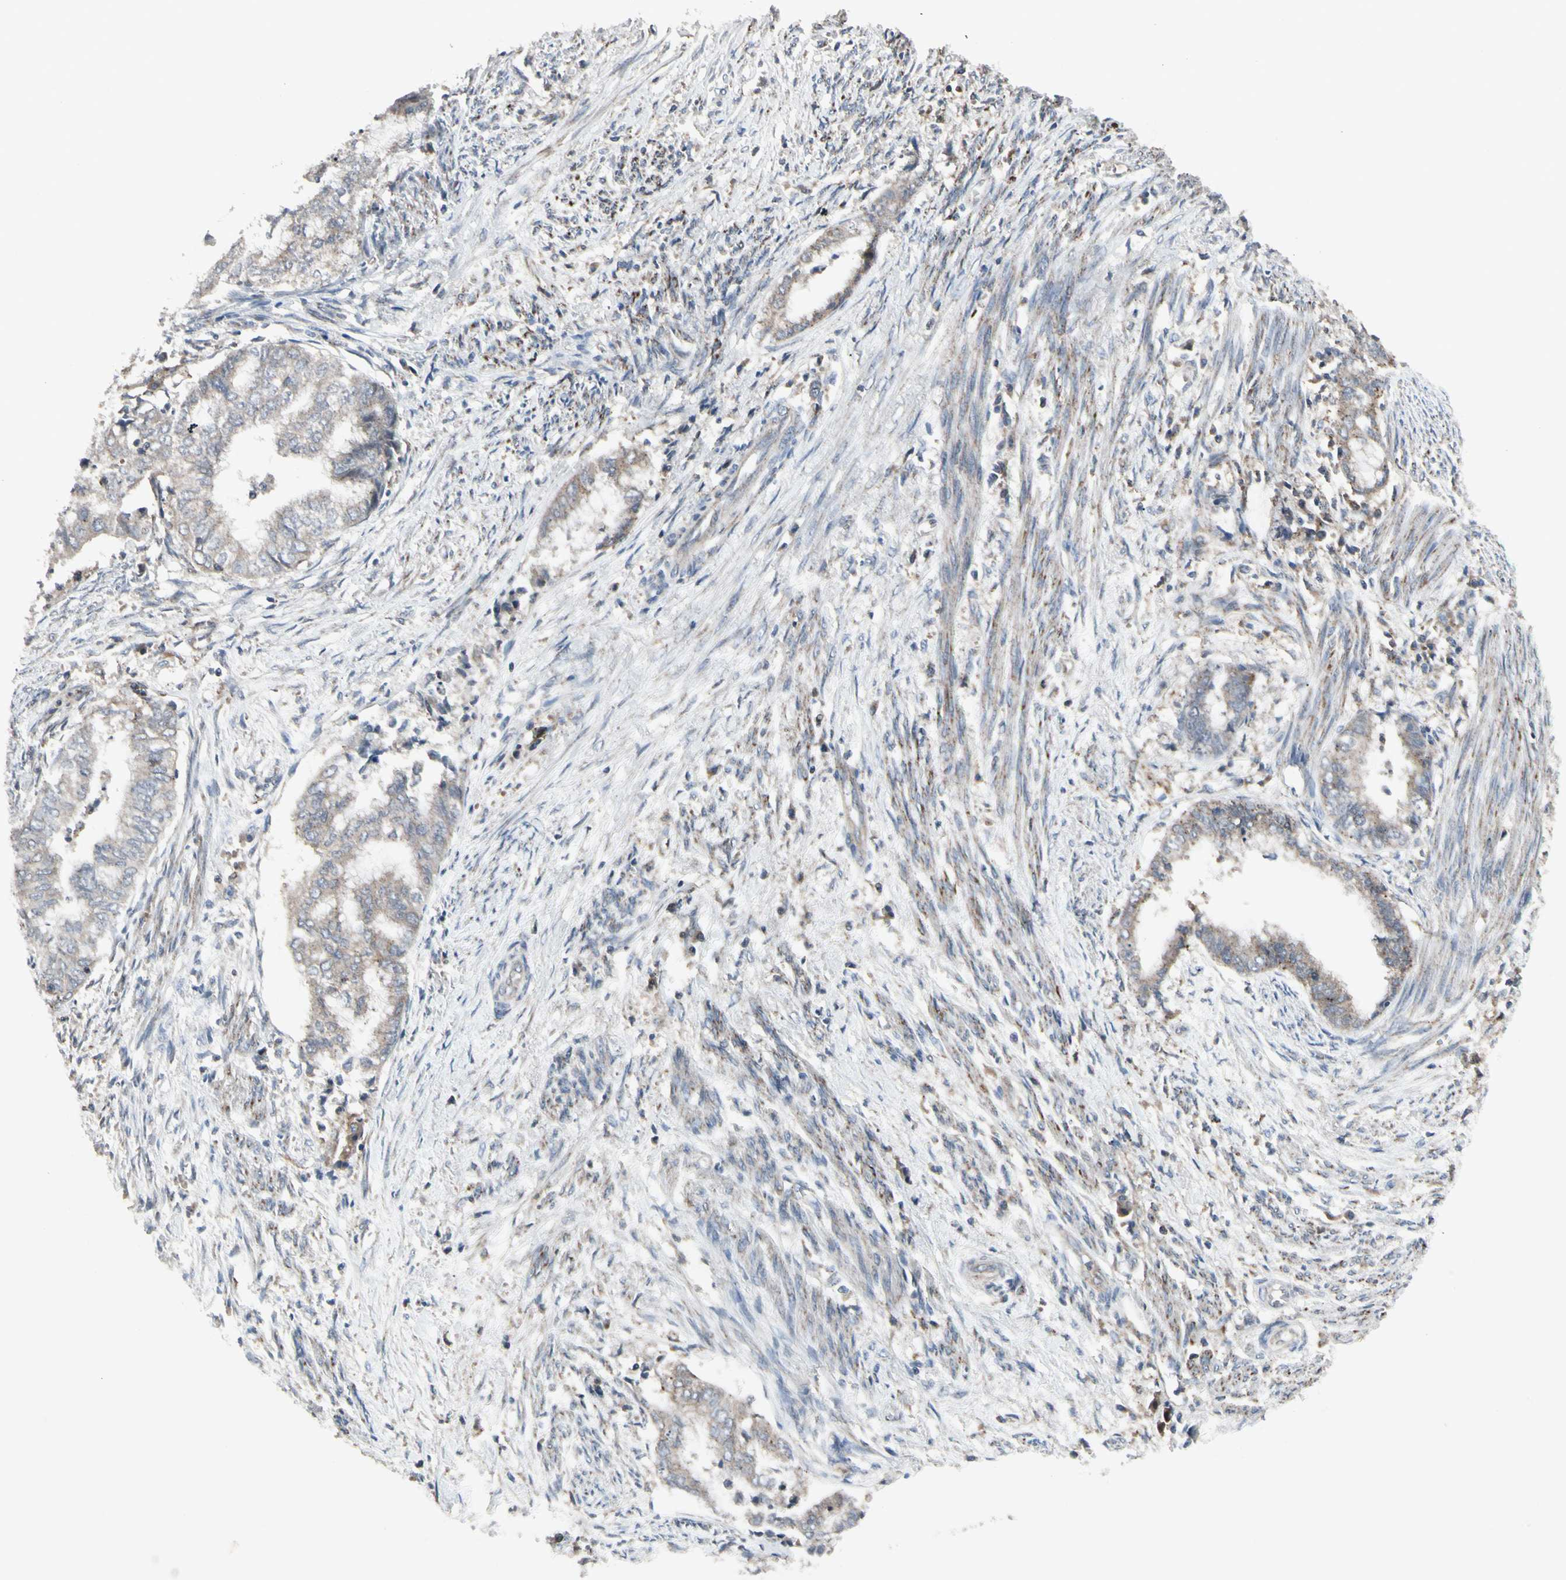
{"staining": {"intensity": "weak", "quantity": ">75%", "location": "cytoplasmic/membranous"}, "tissue": "endometrial cancer", "cell_type": "Tumor cells", "image_type": "cancer", "snomed": [{"axis": "morphology", "description": "Necrosis, NOS"}, {"axis": "morphology", "description": "Adenocarcinoma, NOS"}, {"axis": "topography", "description": "Endometrium"}], "caption": "Human endometrial adenocarcinoma stained with a brown dye reveals weak cytoplasmic/membranous positive staining in about >75% of tumor cells.", "gene": "NMI", "patient": {"sex": "female", "age": 79}}